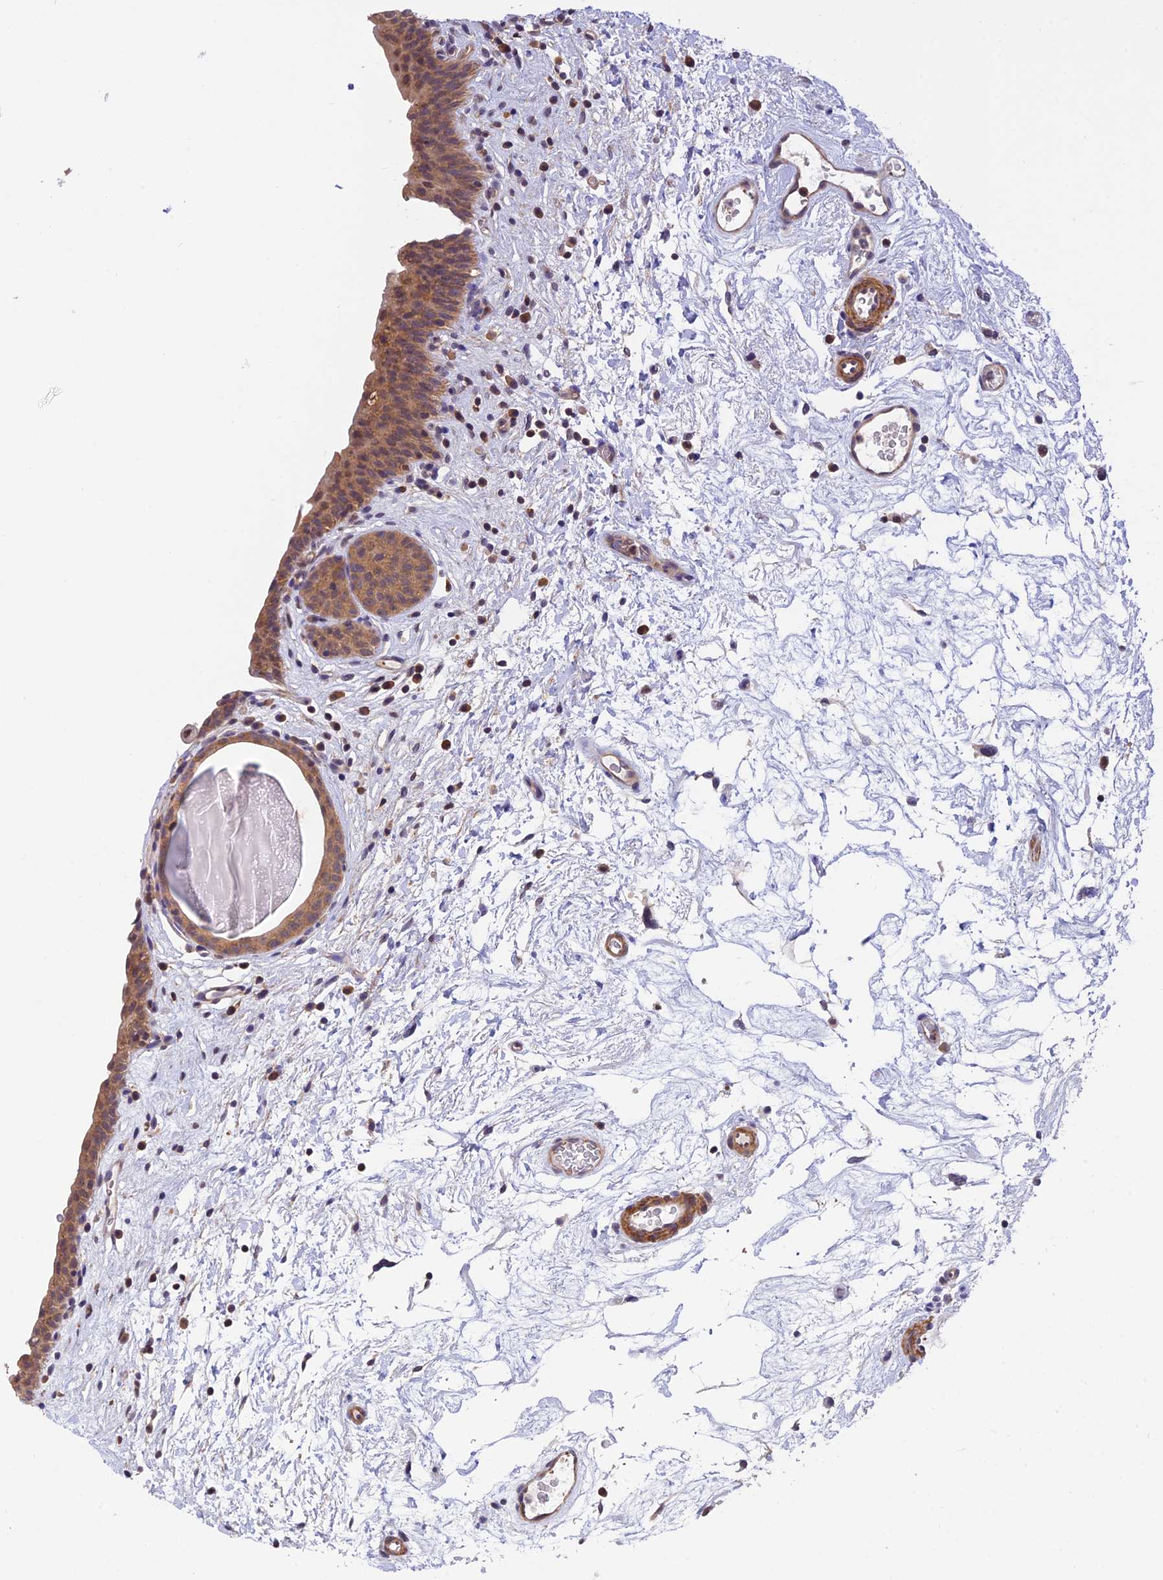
{"staining": {"intensity": "moderate", "quantity": "25%-75%", "location": "cytoplasmic/membranous,nuclear"}, "tissue": "urinary bladder", "cell_type": "Urothelial cells", "image_type": "normal", "snomed": [{"axis": "morphology", "description": "Normal tissue, NOS"}, {"axis": "topography", "description": "Urinary bladder"}], "caption": "Urinary bladder stained with DAB IHC shows medium levels of moderate cytoplasmic/membranous,nuclear positivity in about 25%-75% of urothelial cells.", "gene": "PSMB3", "patient": {"sex": "male", "age": 83}}